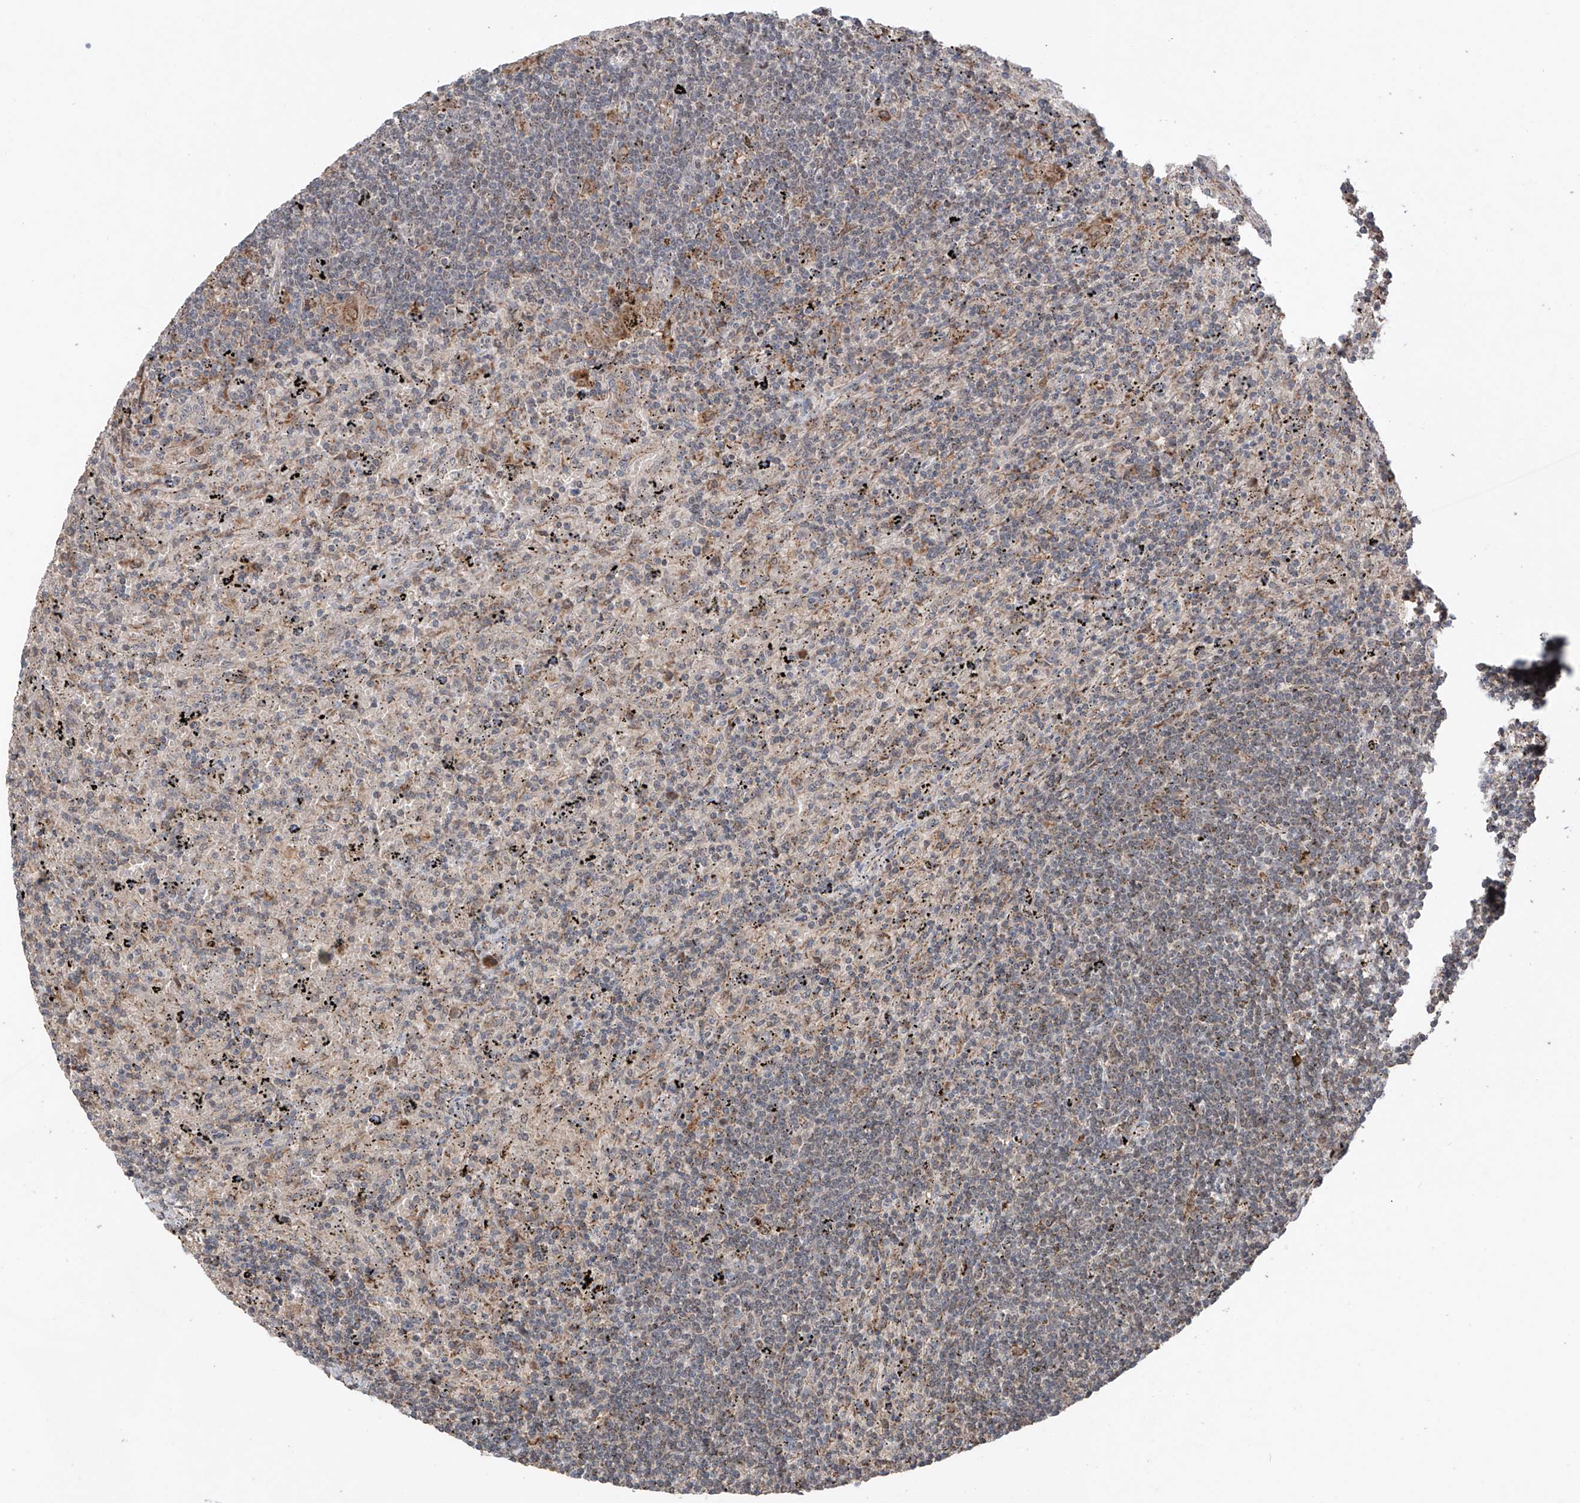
{"staining": {"intensity": "negative", "quantity": "none", "location": "none"}, "tissue": "lymphoma", "cell_type": "Tumor cells", "image_type": "cancer", "snomed": [{"axis": "morphology", "description": "Malignant lymphoma, non-Hodgkin's type, Low grade"}, {"axis": "topography", "description": "Spleen"}], "caption": "High power microscopy micrograph of an IHC photomicrograph of low-grade malignant lymphoma, non-Hodgkin's type, revealing no significant positivity in tumor cells. (DAB immunohistochemistry (IHC) with hematoxylin counter stain).", "gene": "SAMD3", "patient": {"sex": "male", "age": 76}}